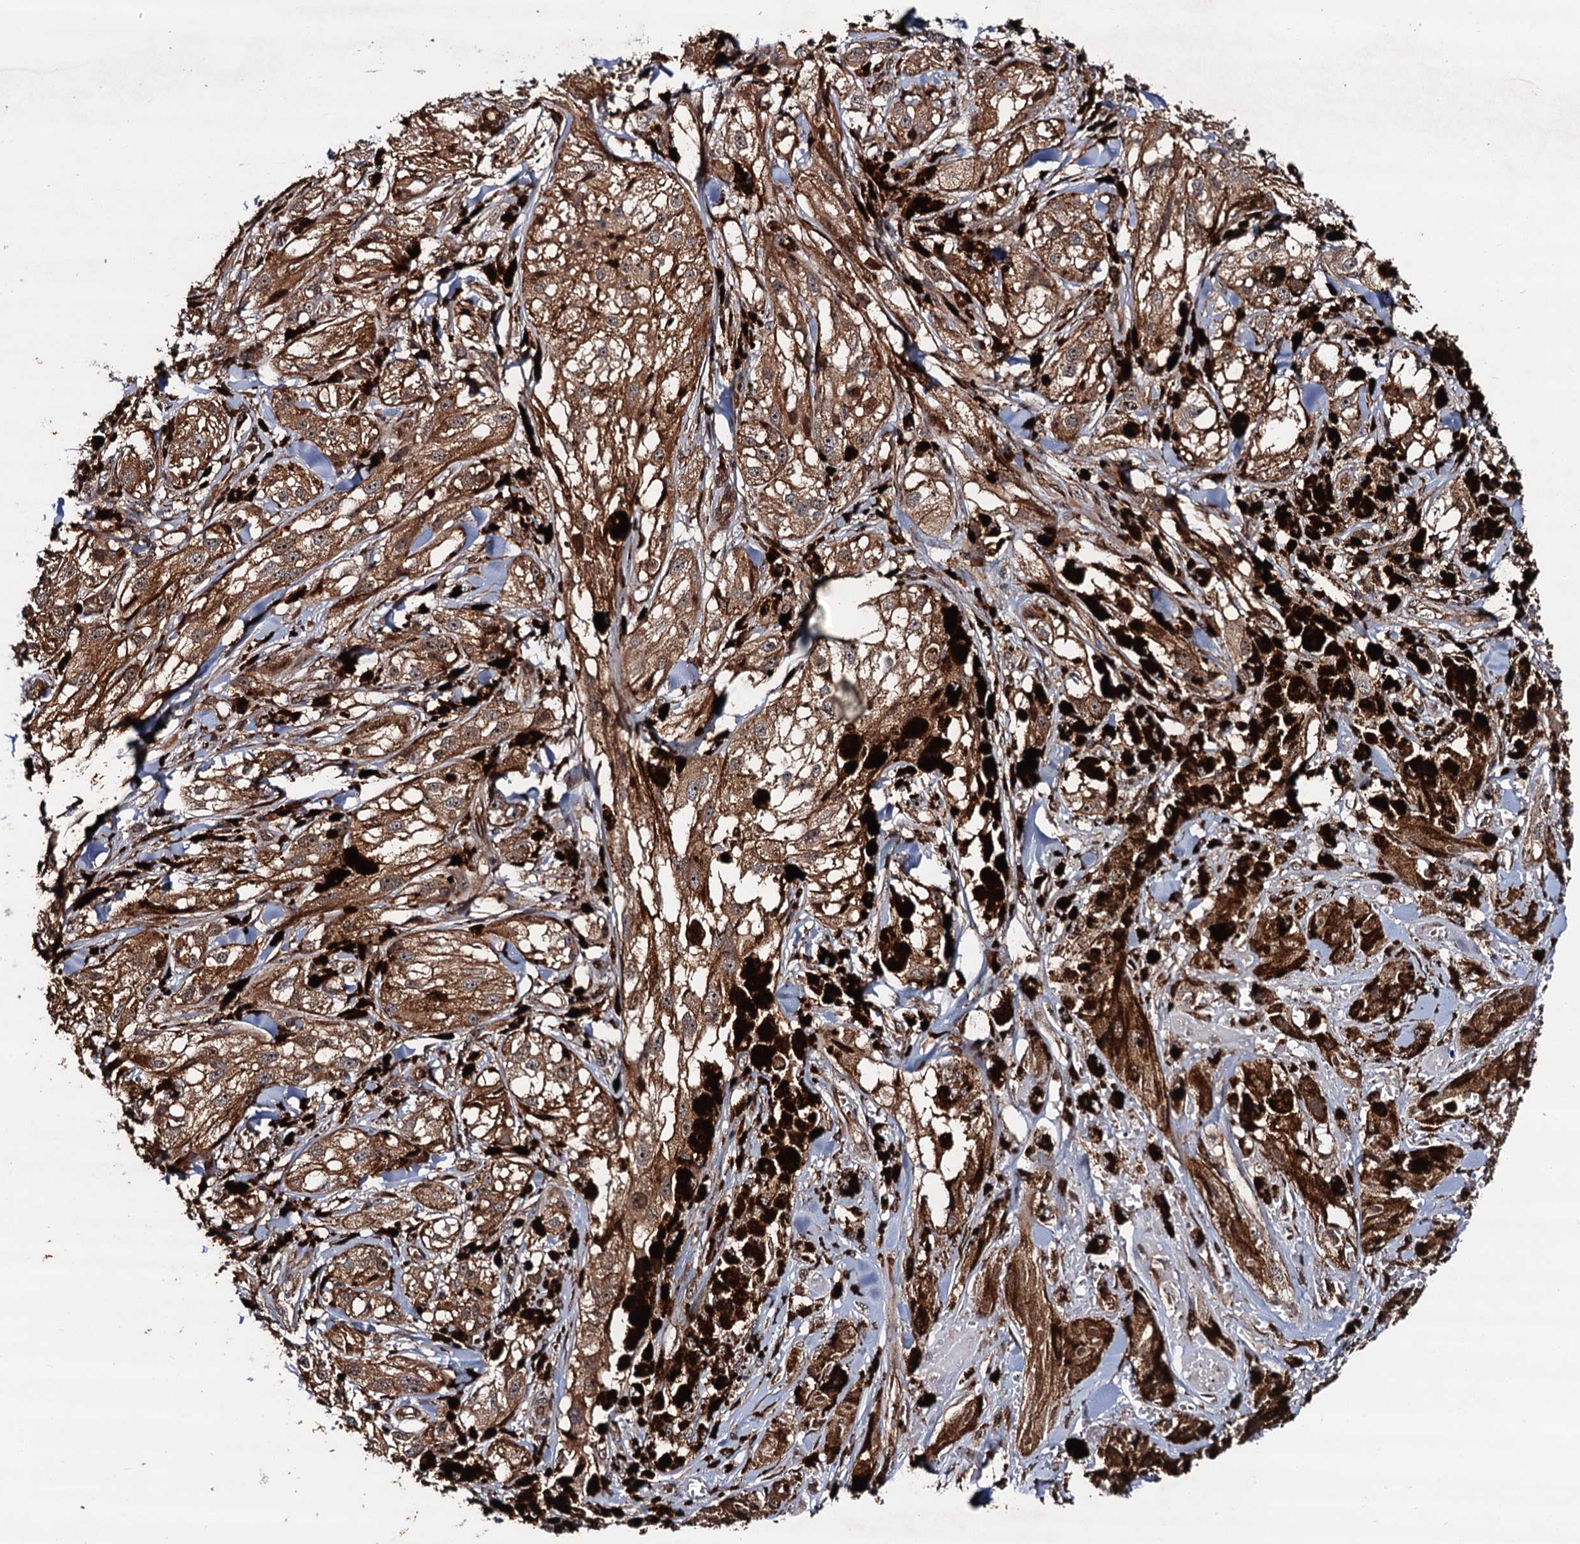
{"staining": {"intensity": "moderate", "quantity": ">75%", "location": "cytoplasmic/membranous"}, "tissue": "melanoma", "cell_type": "Tumor cells", "image_type": "cancer", "snomed": [{"axis": "morphology", "description": "Malignant melanoma, NOS"}, {"axis": "topography", "description": "Skin"}], "caption": "A brown stain labels moderate cytoplasmic/membranous positivity of a protein in malignant melanoma tumor cells.", "gene": "BORA", "patient": {"sex": "male", "age": 88}}